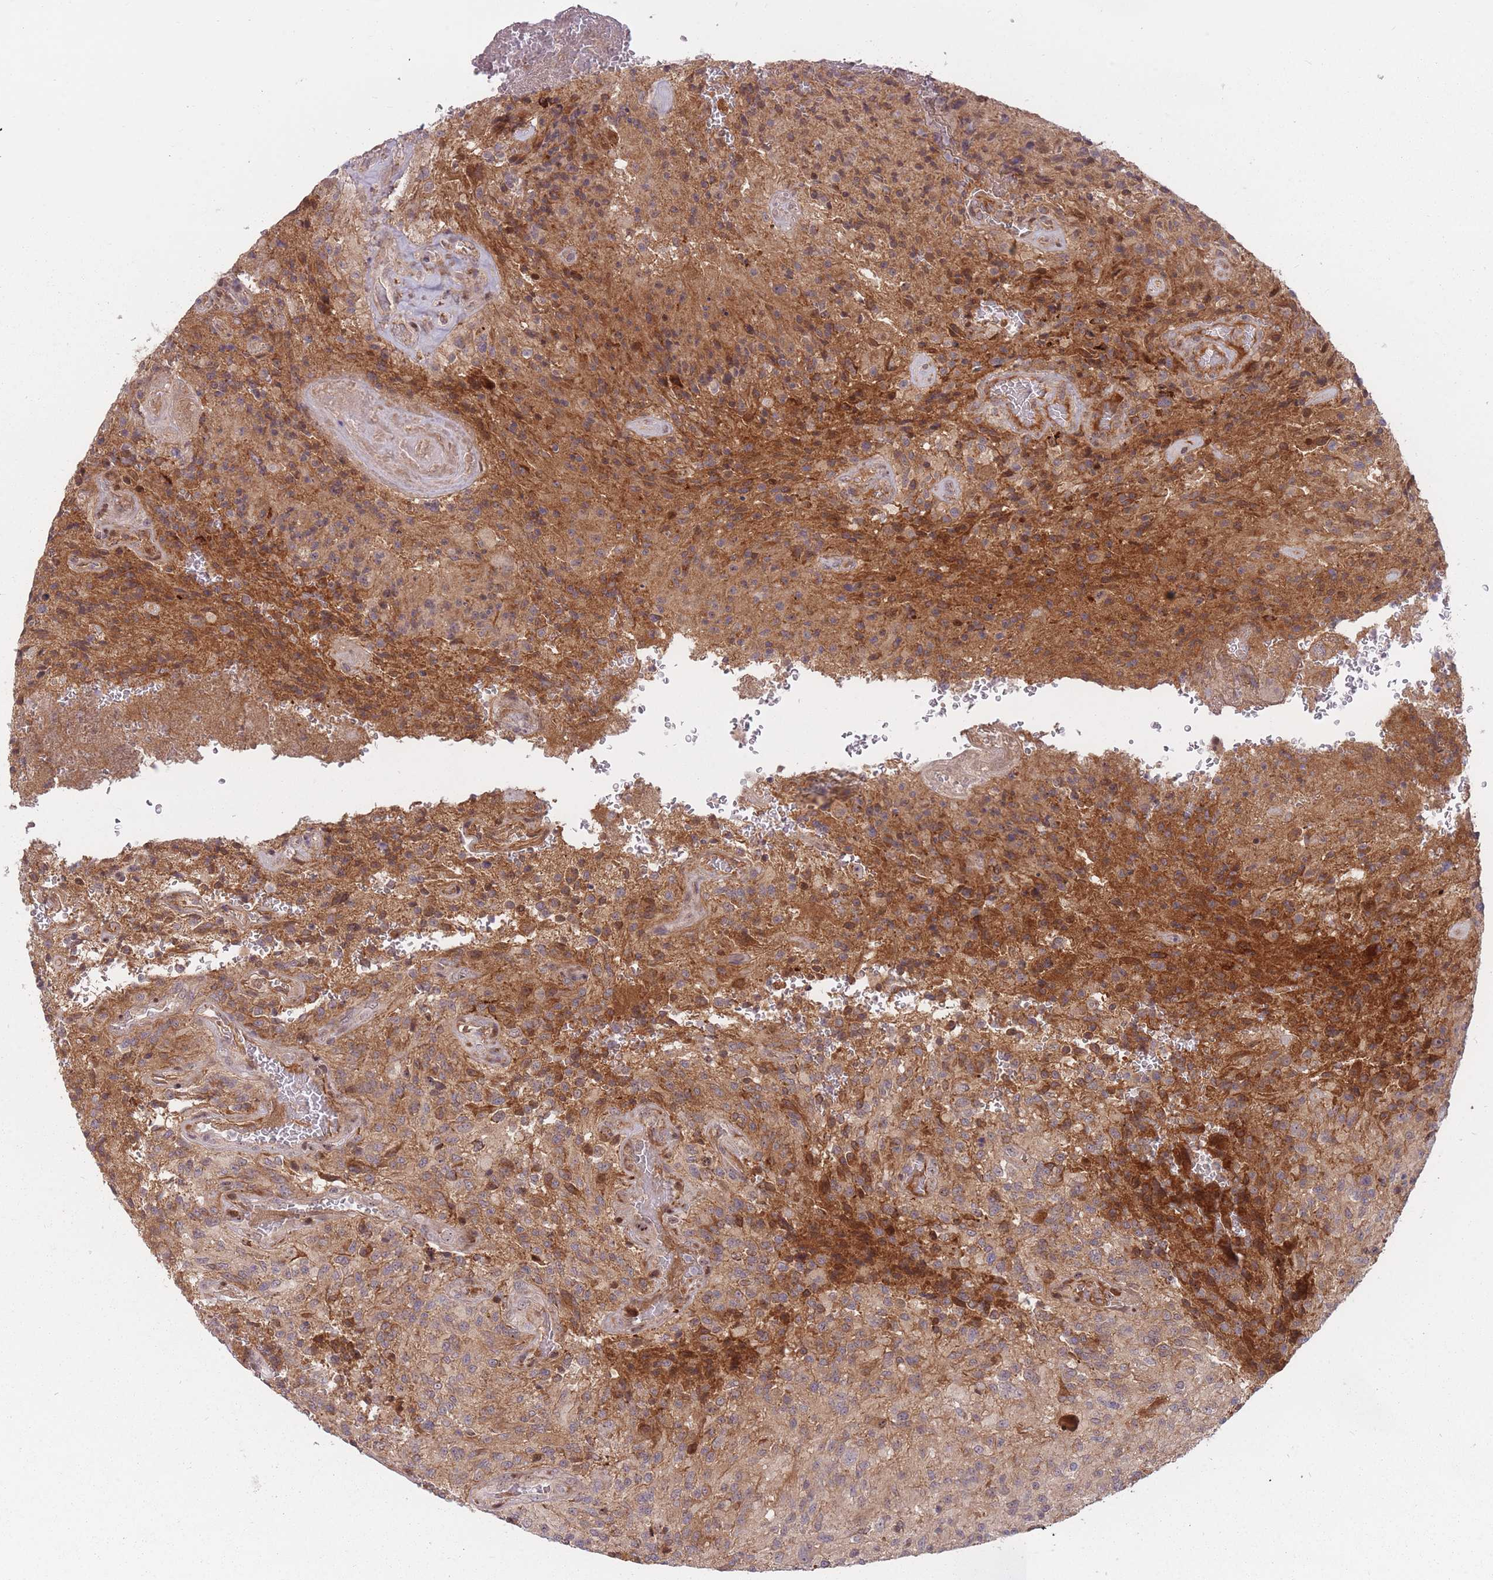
{"staining": {"intensity": "moderate", "quantity": ">75%", "location": "cytoplasmic/membranous"}, "tissue": "glioma", "cell_type": "Tumor cells", "image_type": "cancer", "snomed": [{"axis": "morphology", "description": "Normal tissue, NOS"}, {"axis": "morphology", "description": "Glioma, malignant, High grade"}, {"axis": "topography", "description": "Cerebral cortex"}], "caption": "Human high-grade glioma (malignant) stained with a protein marker demonstrates moderate staining in tumor cells.", "gene": "DPYSL4", "patient": {"sex": "male", "age": 56}}